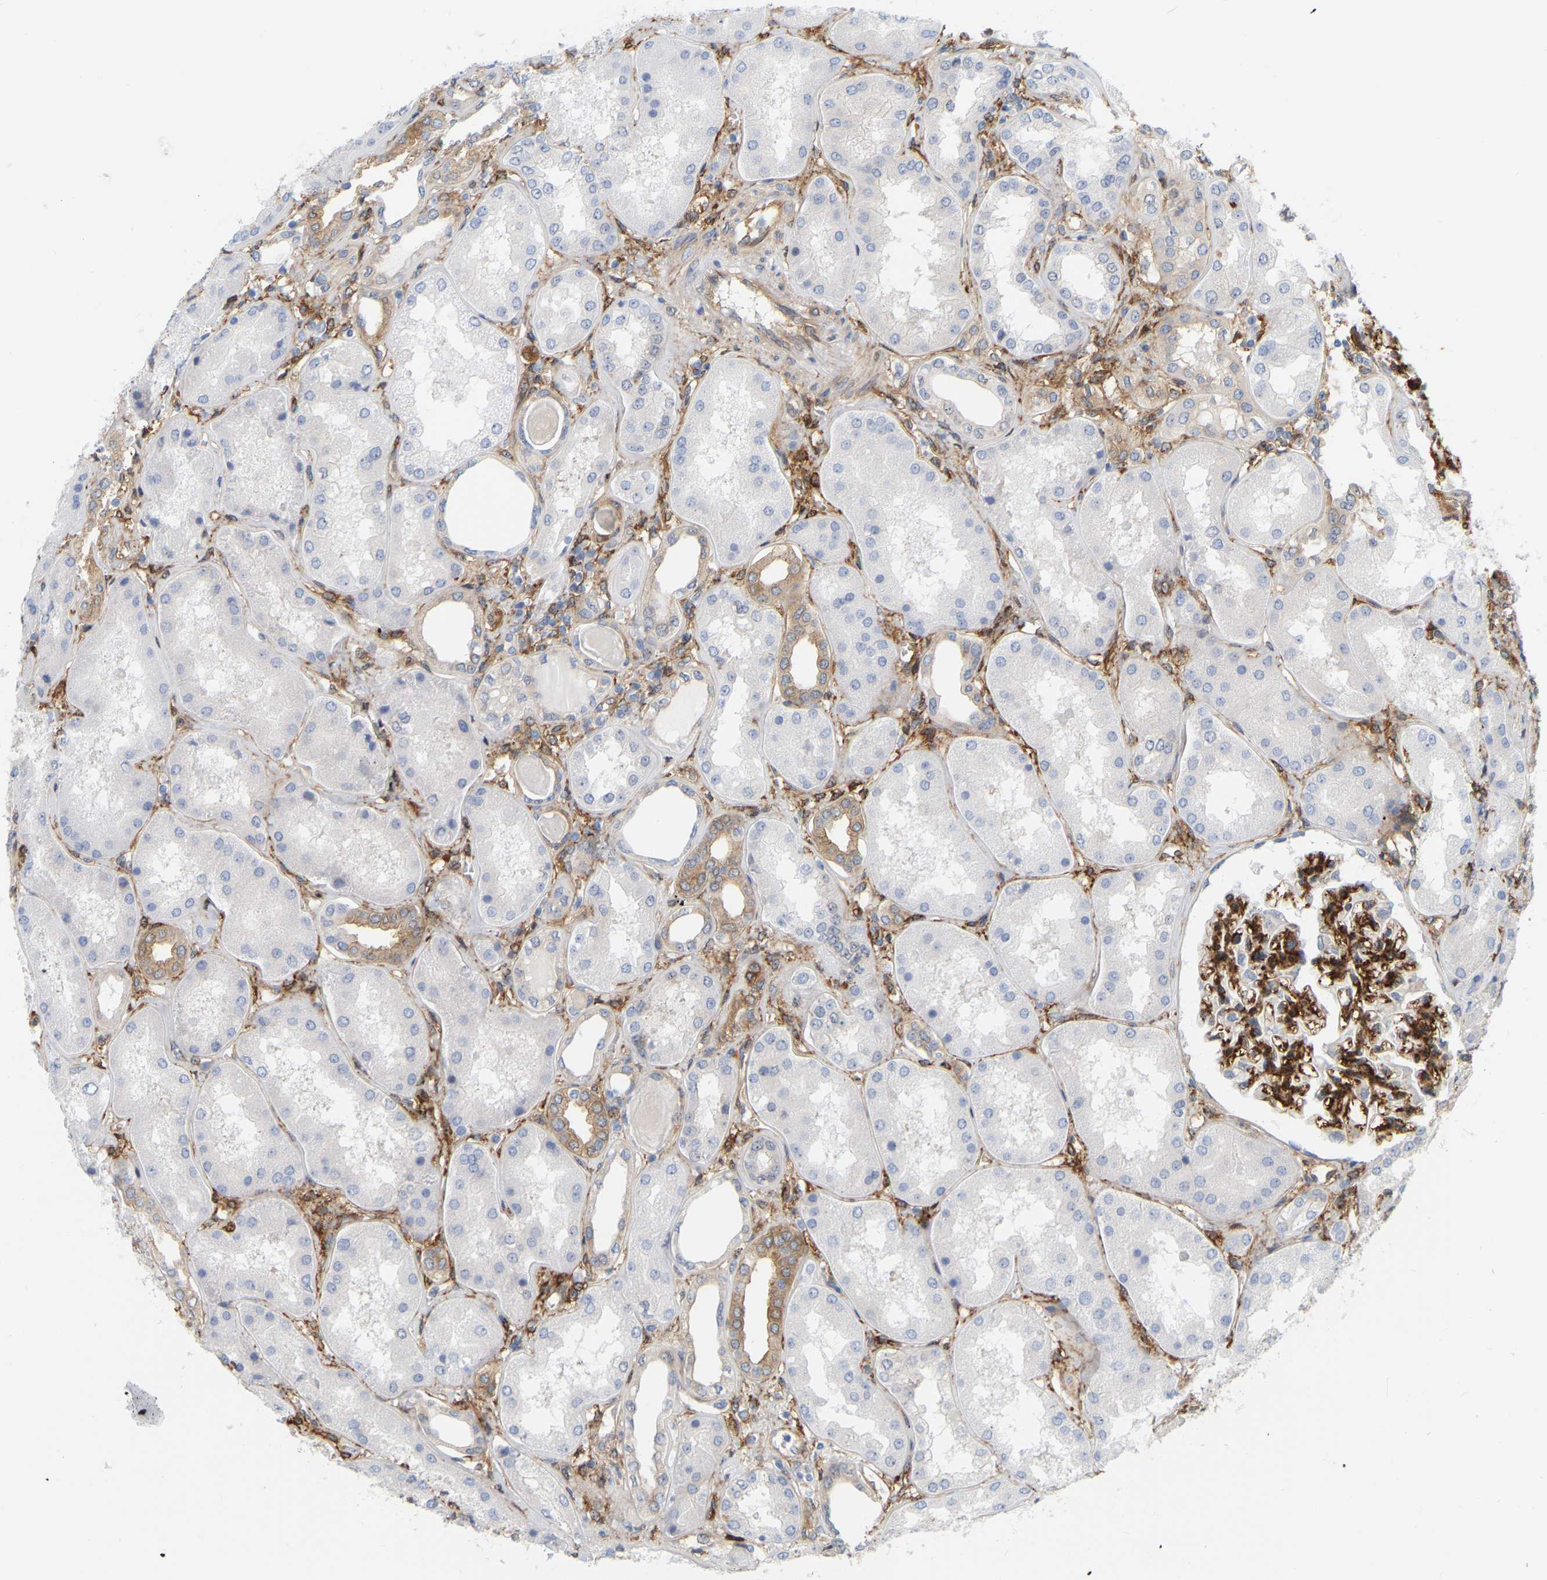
{"staining": {"intensity": "strong", "quantity": "25%-75%", "location": "cytoplasmic/membranous"}, "tissue": "kidney", "cell_type": "Cells in glomeruli", "image_type": "normal", "snomed": [{"axis": "morphology", "description": "Normal tissue, NOS"}, {"axis": "topography", "description": "Kidney"}], "caption": "This photomicrograph demonstrates benign kidney stained with immunohistochemistry (IHC) to label a protein in brown. The cytoplasmic/membranous of cells in glomeruli show strong positivity for the protein. Nuclei are counter-stained blue.", "gene": "RAPH1", "patient": {"sex": "female", "age": 56}}